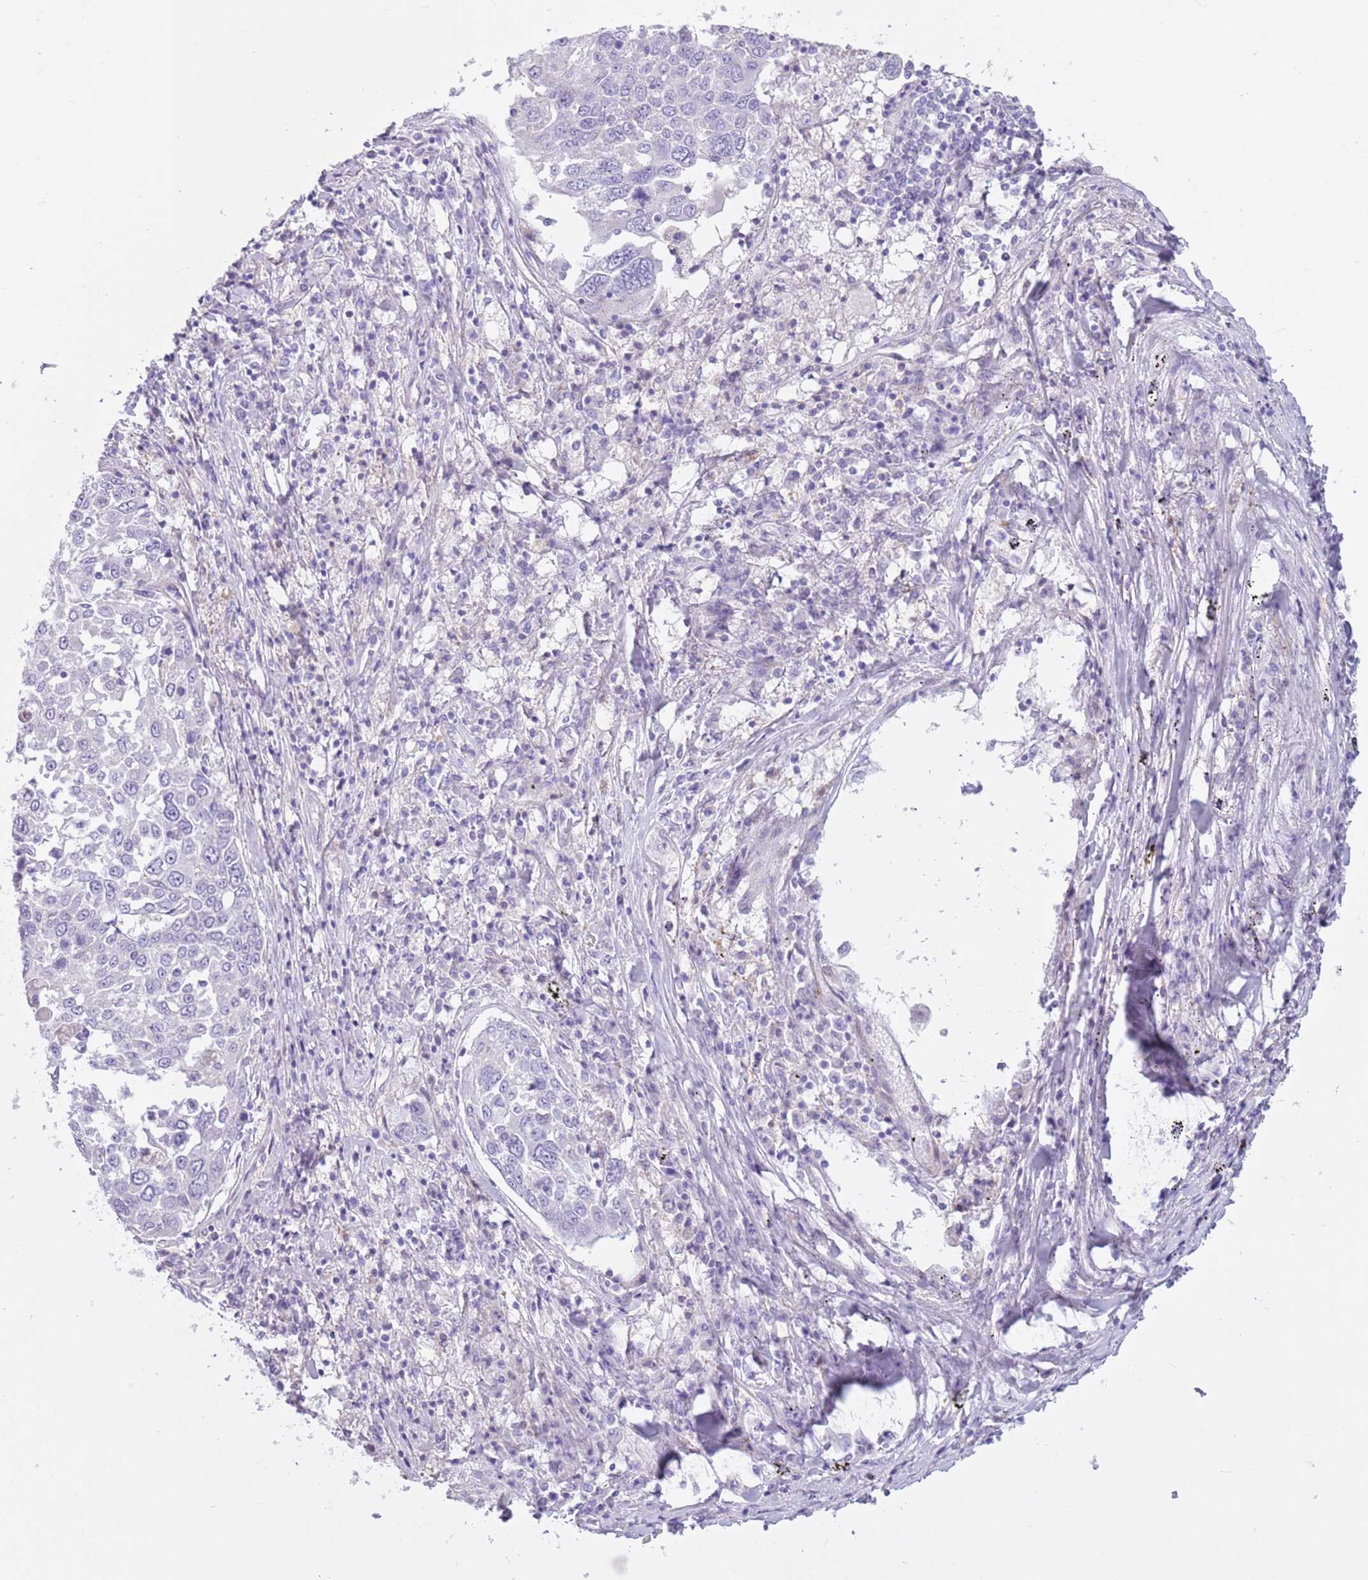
{"staining": {"intensity": "negative", "quantity": "none", "location": "none"}, "tissue": "lung cancer", "cell_type": "Tumor cells", "image_type": "cancer", "snomed": [{"axis": "morphology", "description": "Squamous cell carcinoma, NOS"}, {"axis": "topography", "description": "Lung"}], "caption": "Immunohistochemistry image of neoplastic tissue: lung squamous cell carcinoma stained with DAB displays no significant protein staining in tumor cells.", "gene": "SNX6", "patient": {"sex": "male", "age": 65}}